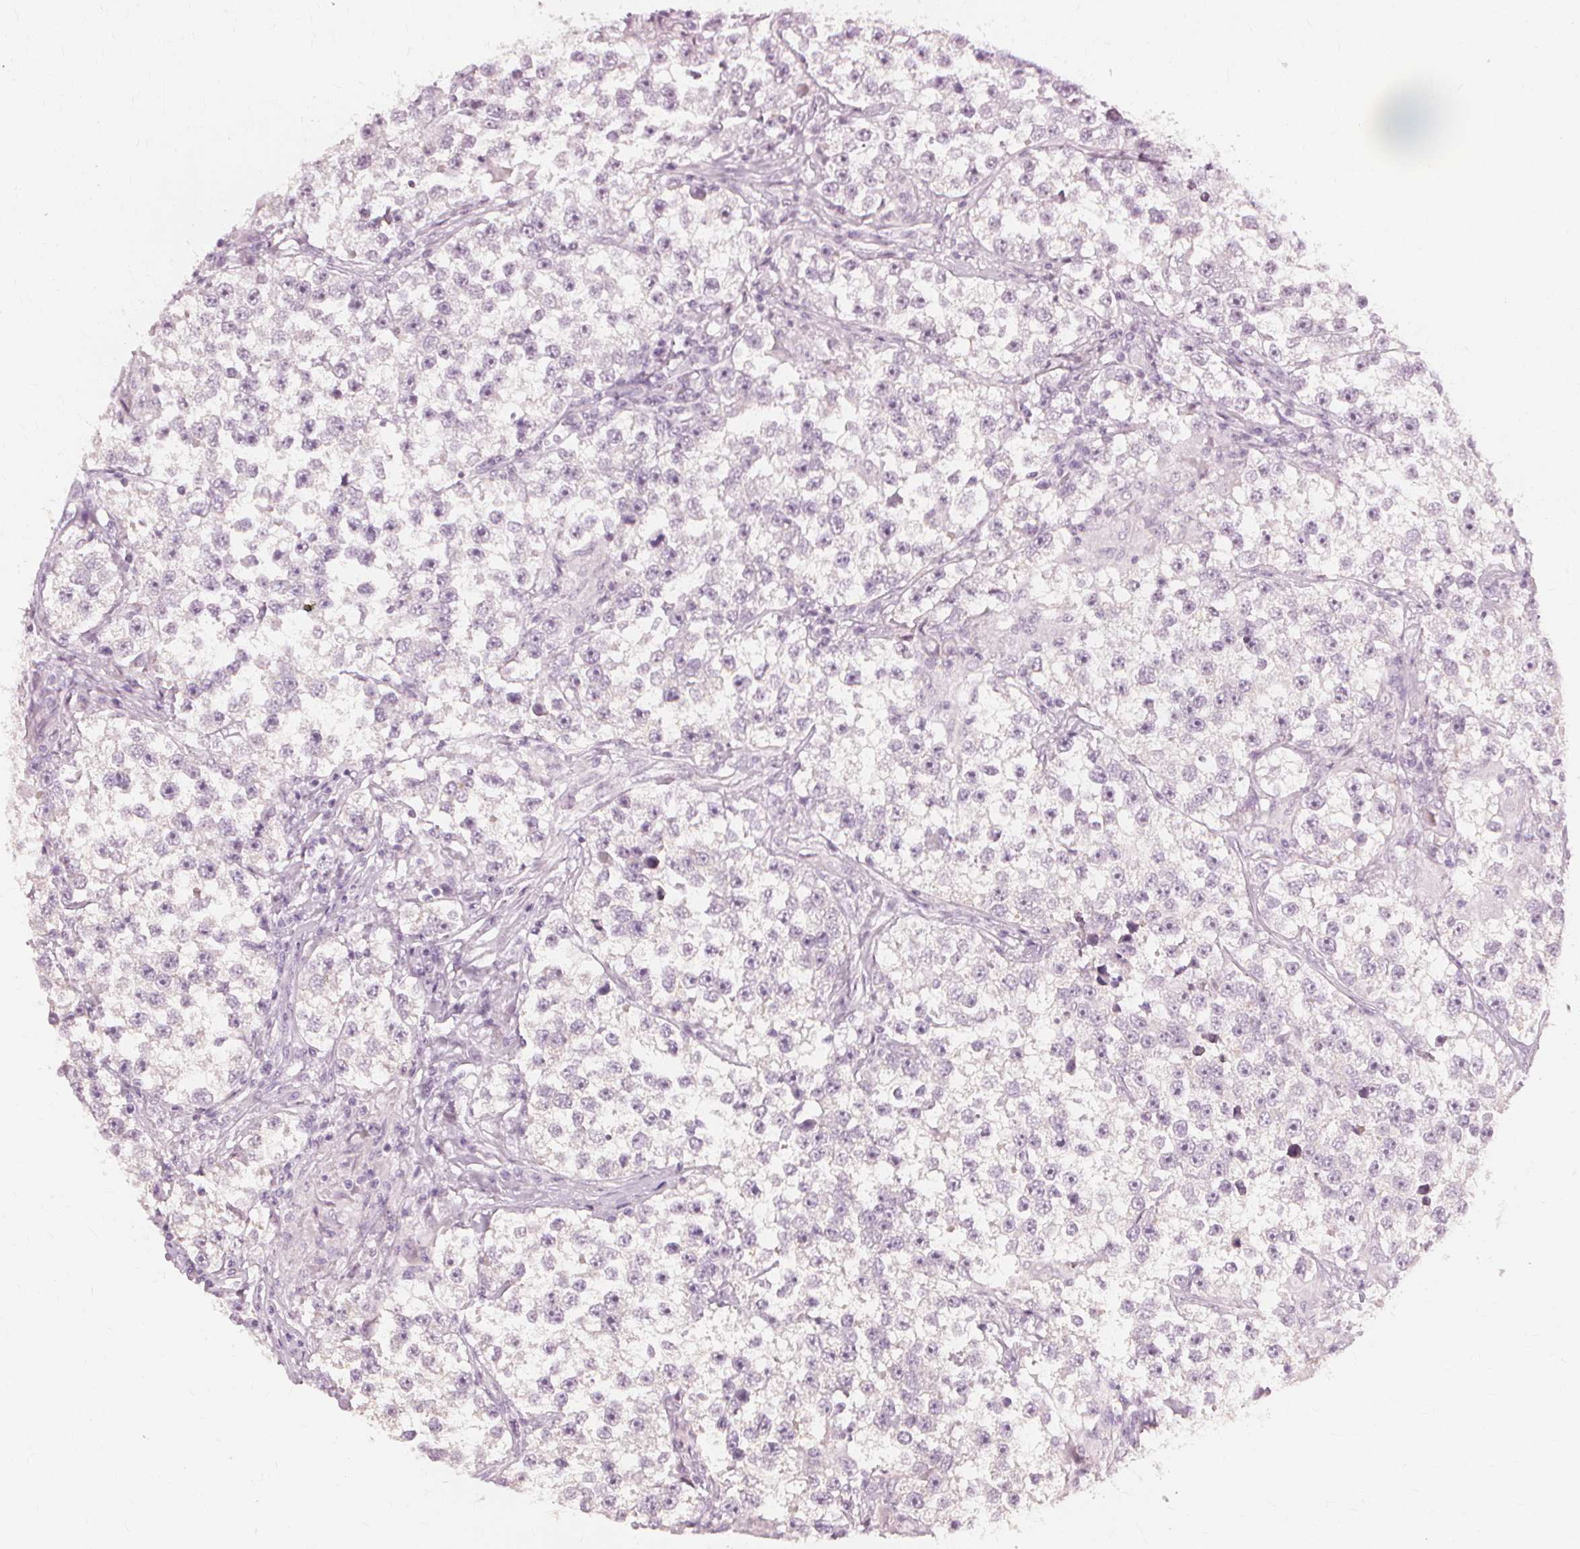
{"staining": {"intensity": "negative", "quantity": "none", "location": "none"}, "tissue": "testis cancer", "cell_type": "Tumor cells", "image_type": "cancer", "snomed": [{"axis": "morphology", "description": "Seminoma, NOS"}, {"axis": "topography", "description": "Testis"}], "caption": "DAB immunohistochemical staining of human testis seminoma reveals no significant positivity in tumor cells.", "gene": "MUC12", "patient": {"sex": "male", "age": 46}}